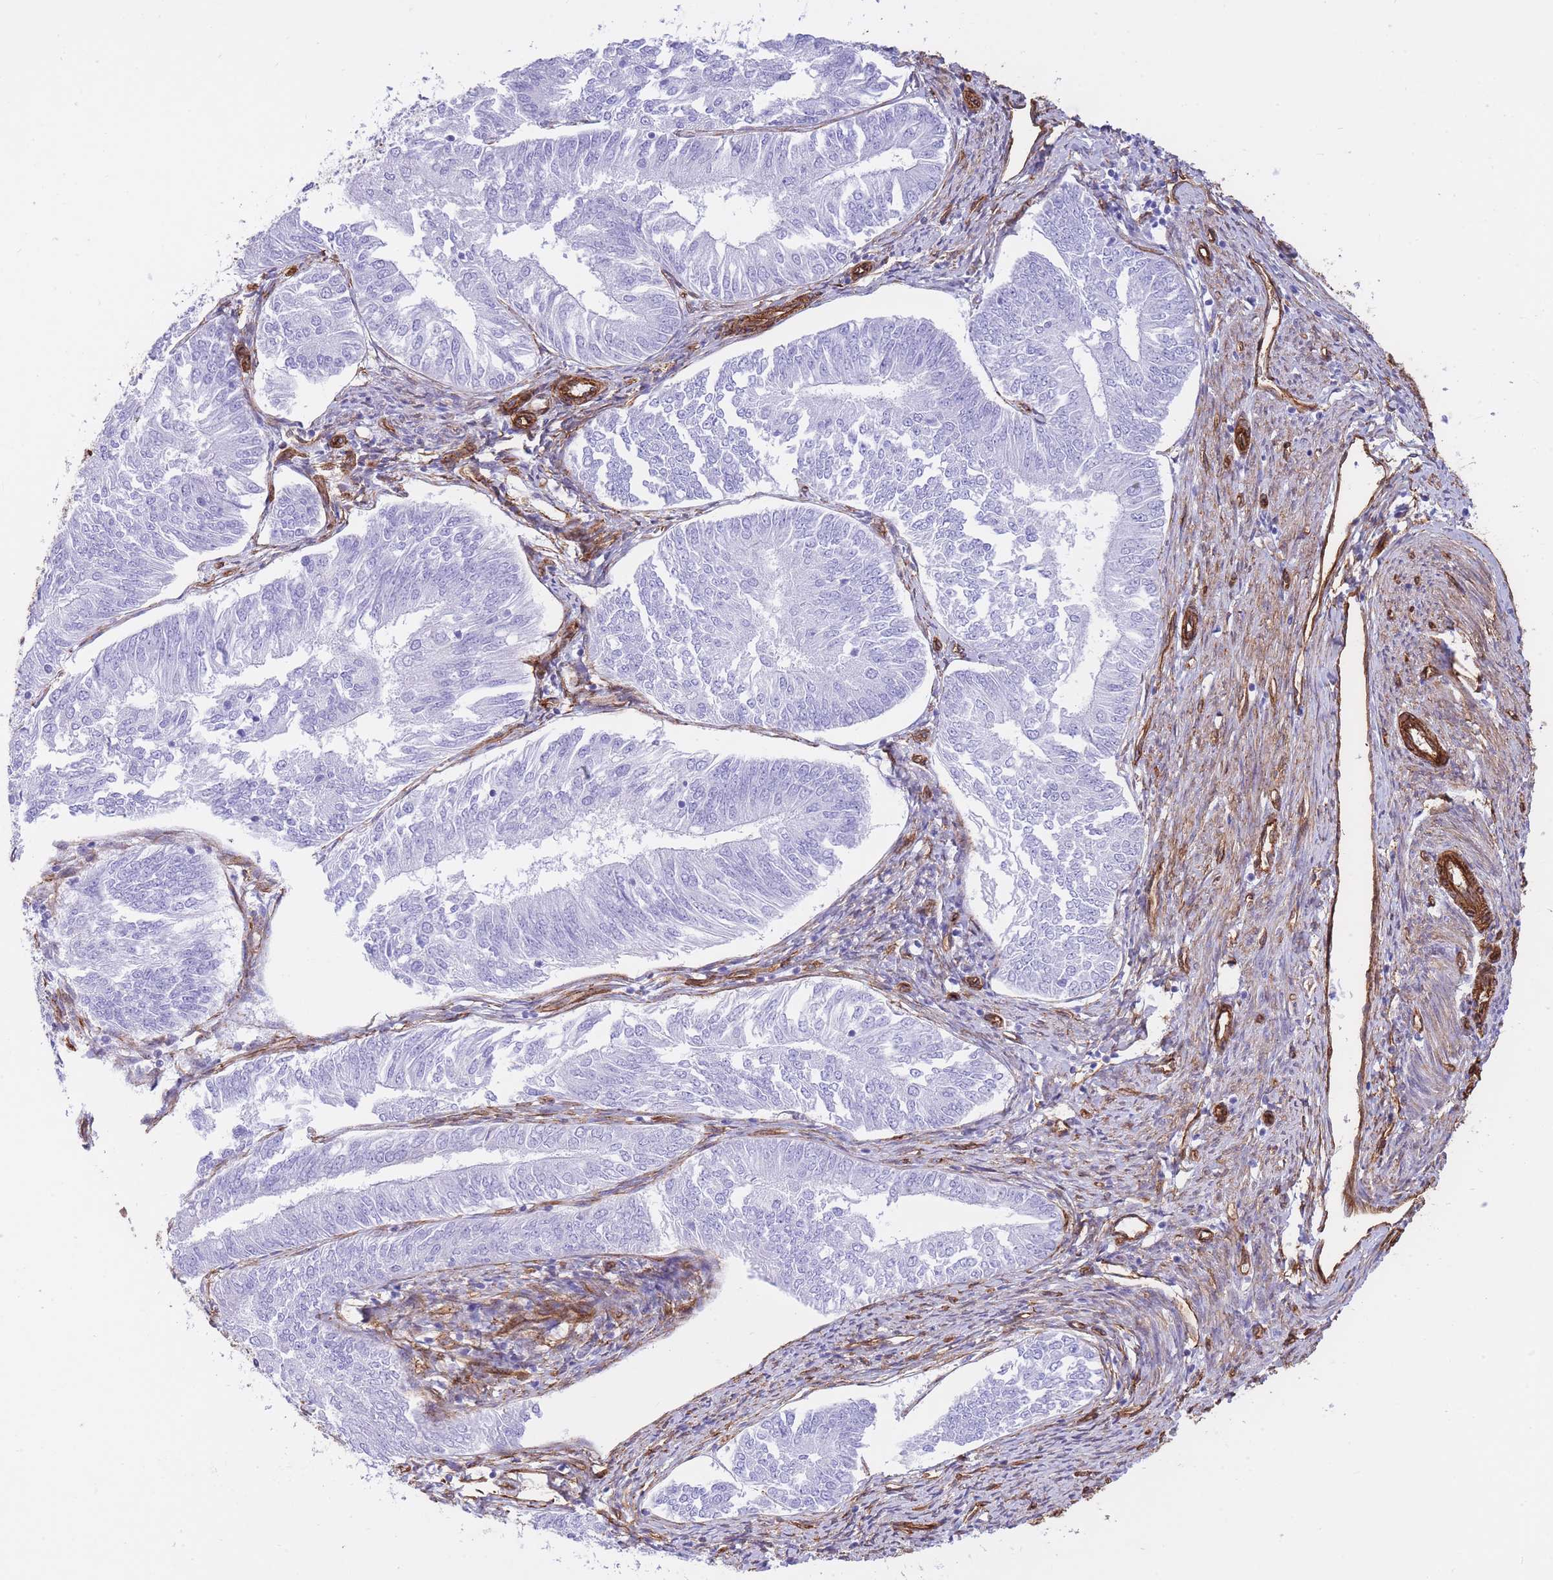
{"staining": {"intensity": "negative", "quantity": "none", "location": "none"}, "tissue": "endometrial cancer", "cell_type": "Tumor cells", "image_type": "cancer", "snomed": [{"axis": "morphology", "description": "Adenocarcinoma, NOS"}, {"axis": "topography", "description": "Endometrium"}], "caption": "An image of human adenocarcinoma (endometrial) is negative for staining in tumor cells.", "gene": "CAVIN1", "patient": {"sex": "female", "age": 58}}